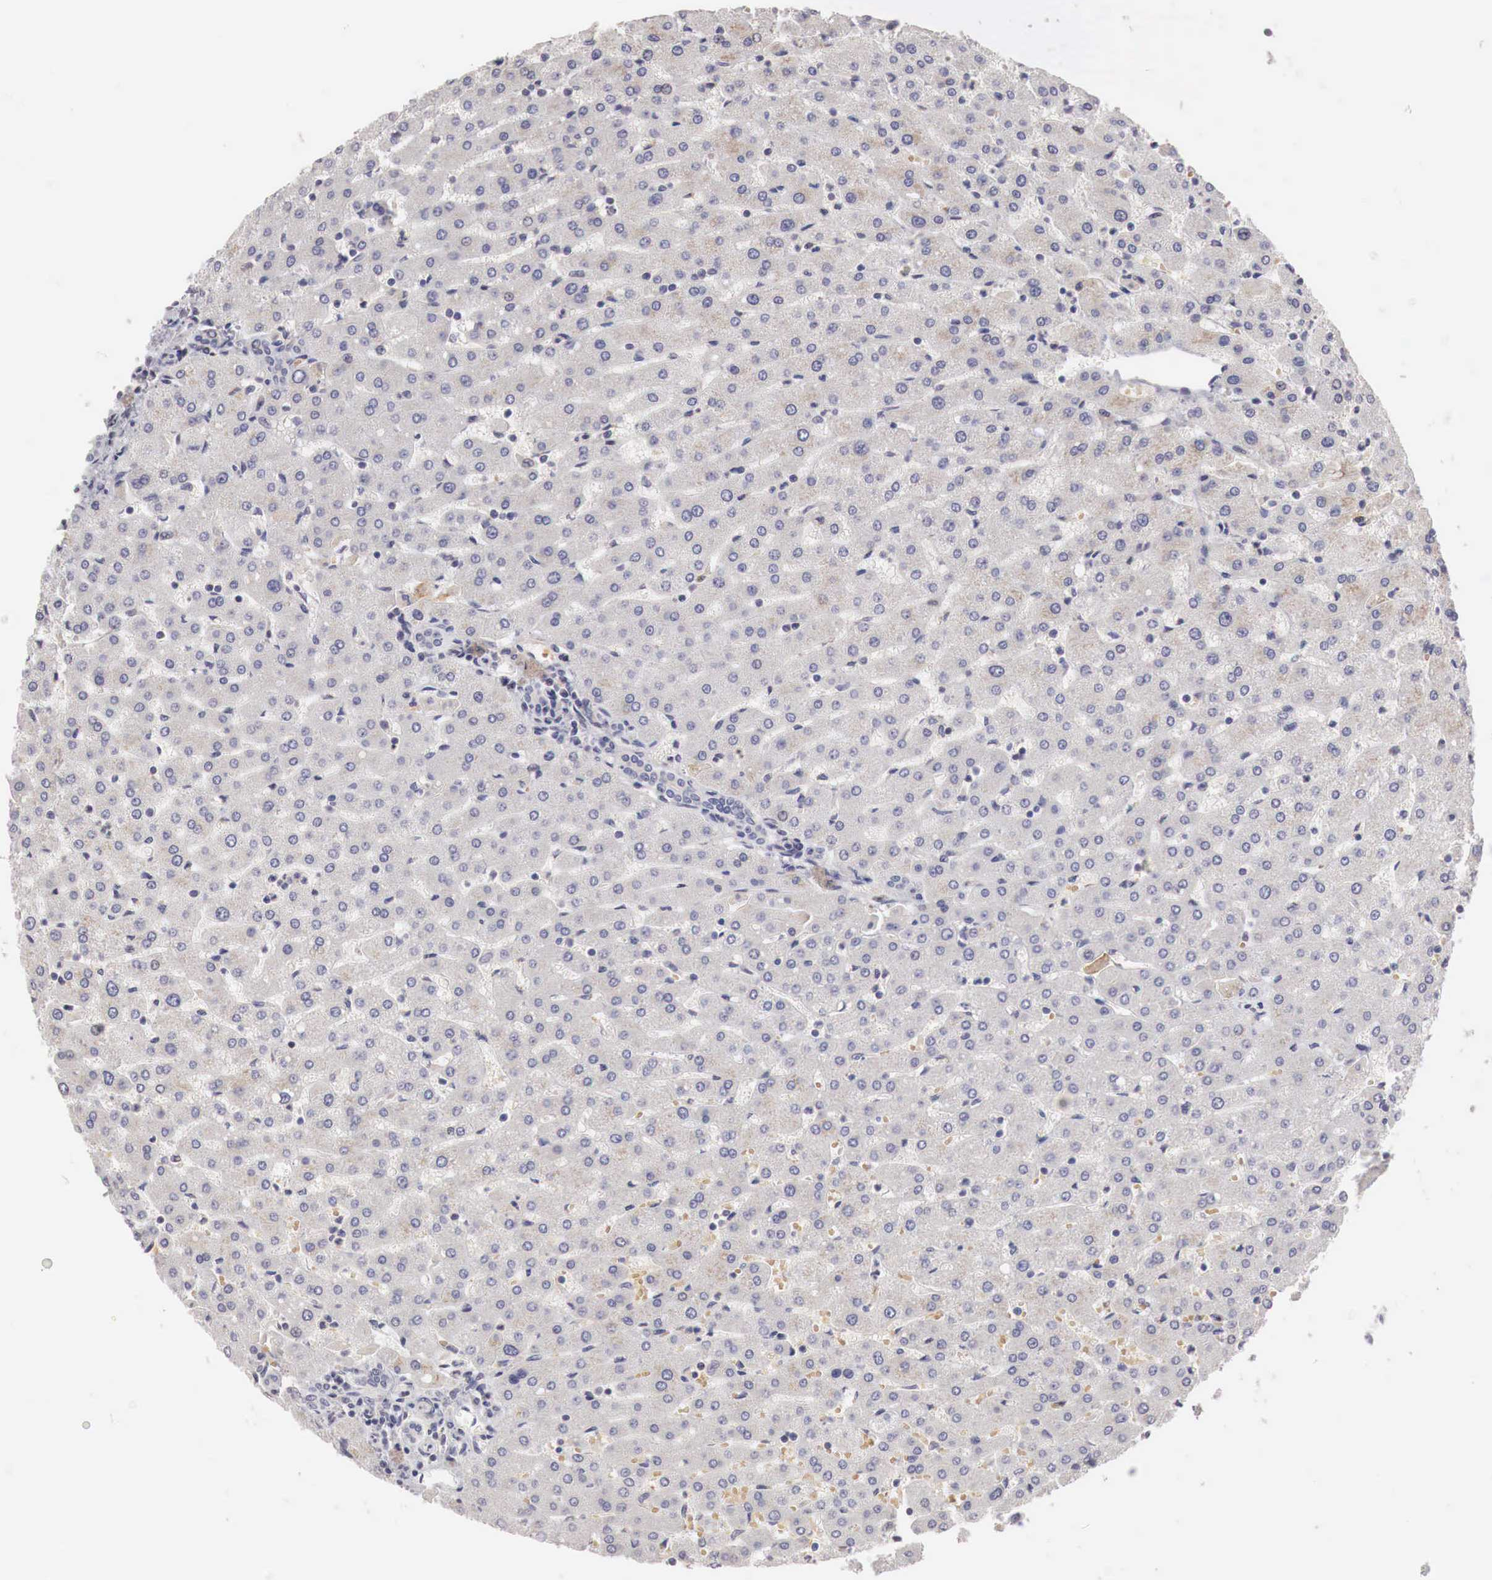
{"staining": {"intensity": "negative", "quantity": "none", "location": "none"}, "tissue": "liver", "cell_type": "Cholangiocytes", "image_type": "normal", "snomed": [{"axis": "morphology", "description": "Normal tissue, NOS"}, {"axis": "topography", "description": "Liver"}], "caption": "DAB immunohistochemical staining of normal liver exhibits no significant positivity in cholangiocytes. Nuclei are stained in blue.", "gene": "GATA1", "patient": {"sex": "female", "age": 30}}